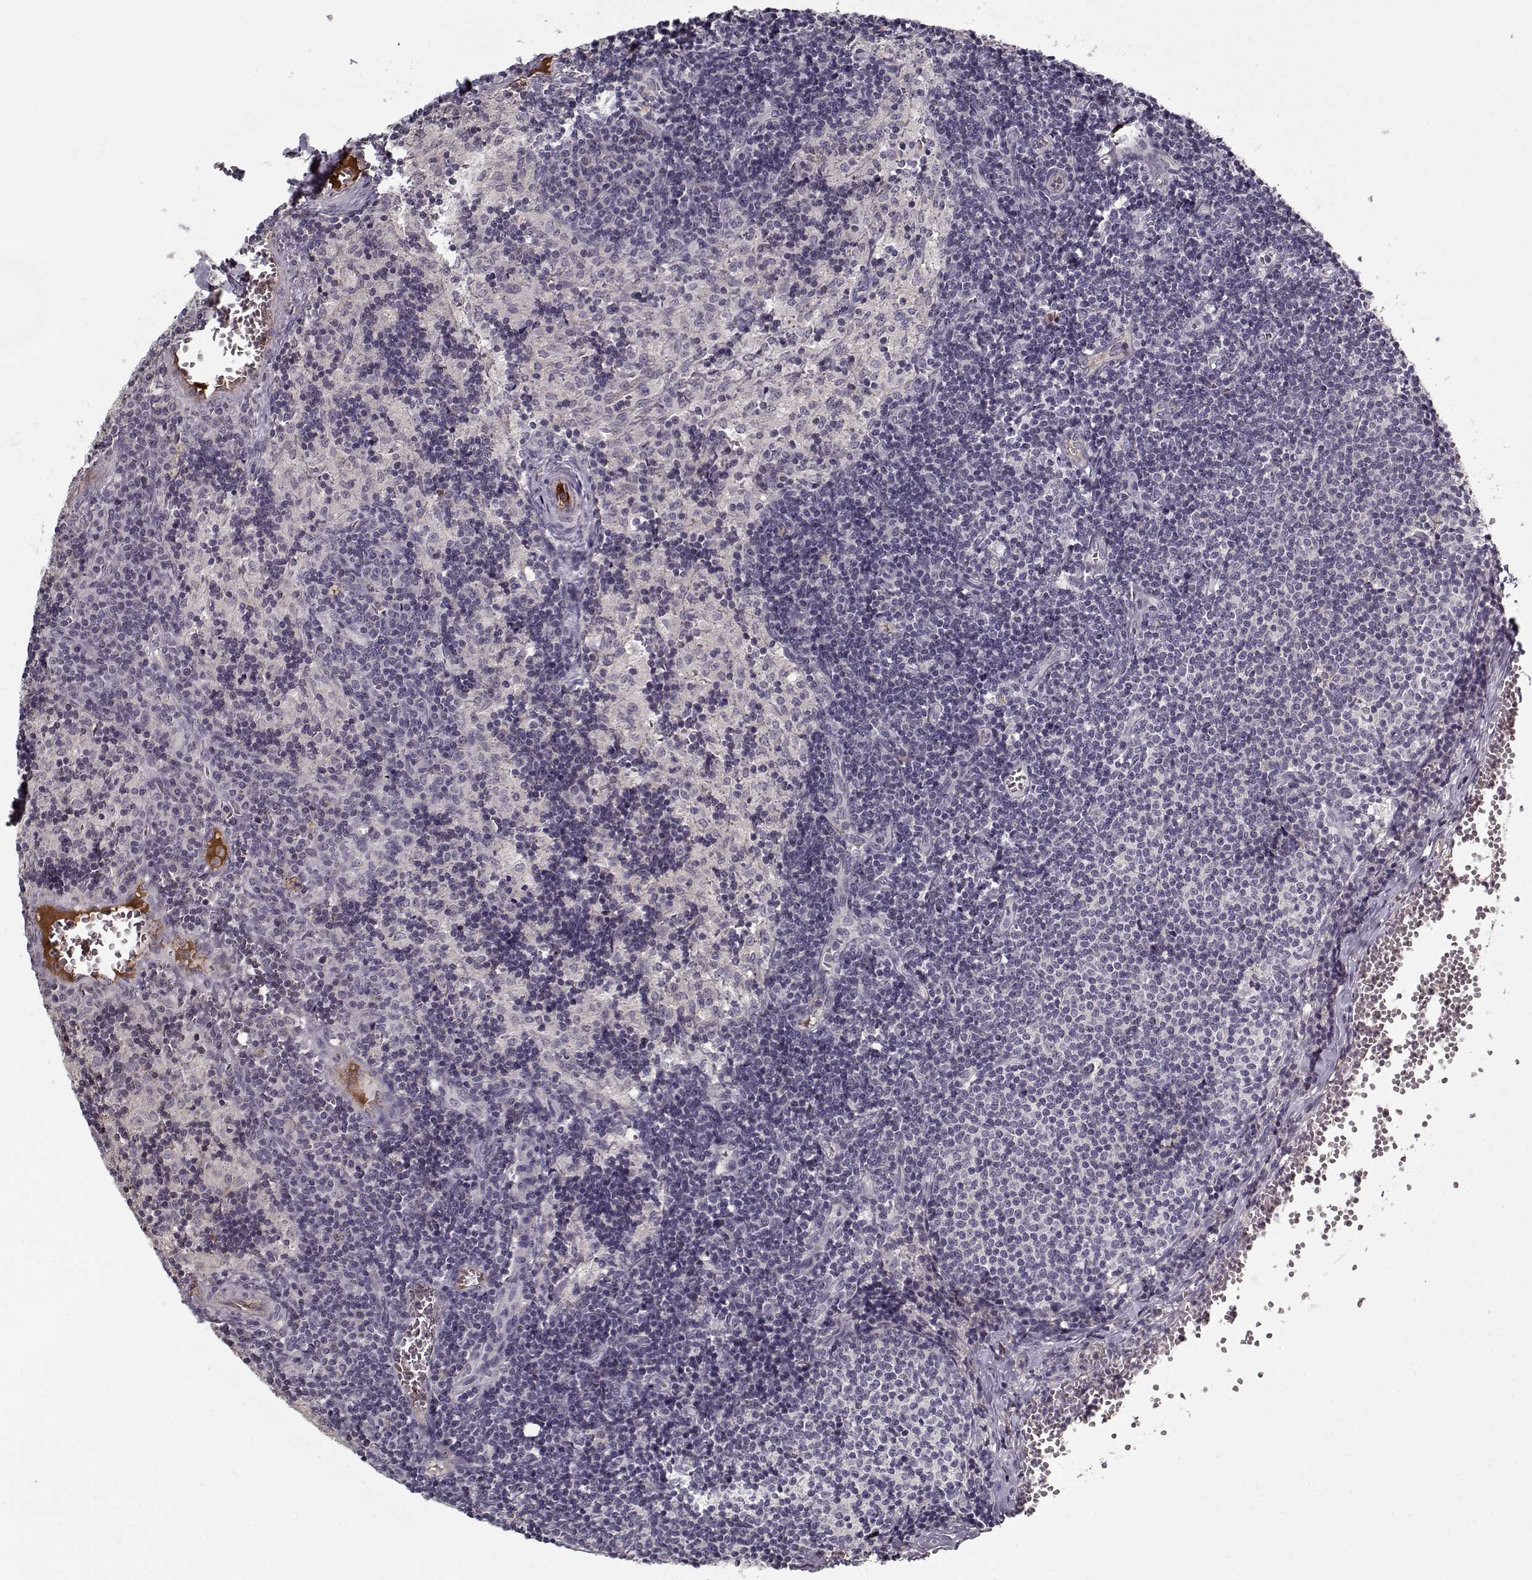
{"staining": {"intensity": "negative", "quantity": "none", "location": "none"}, "tissue": "lymph node", "cell_type": "Germinal center cells", "image_type": "normal", "snomed": [{"axis": "morphology", "description": "Normal tissue, NOS"}, {"axis": "topography", "description": "Lymph node"}], "caption": "An immunohistochemistry histopathology image of unremarkable lymph node is shown. There is no staining in germinal center cells of lymph node. Brightfield microscopy of IHC stained with DAB (brown) and hematoxylin (blue), captured at high magnification.", "gene": "AFM", "patient": {"sex": "female", "age": 50}}